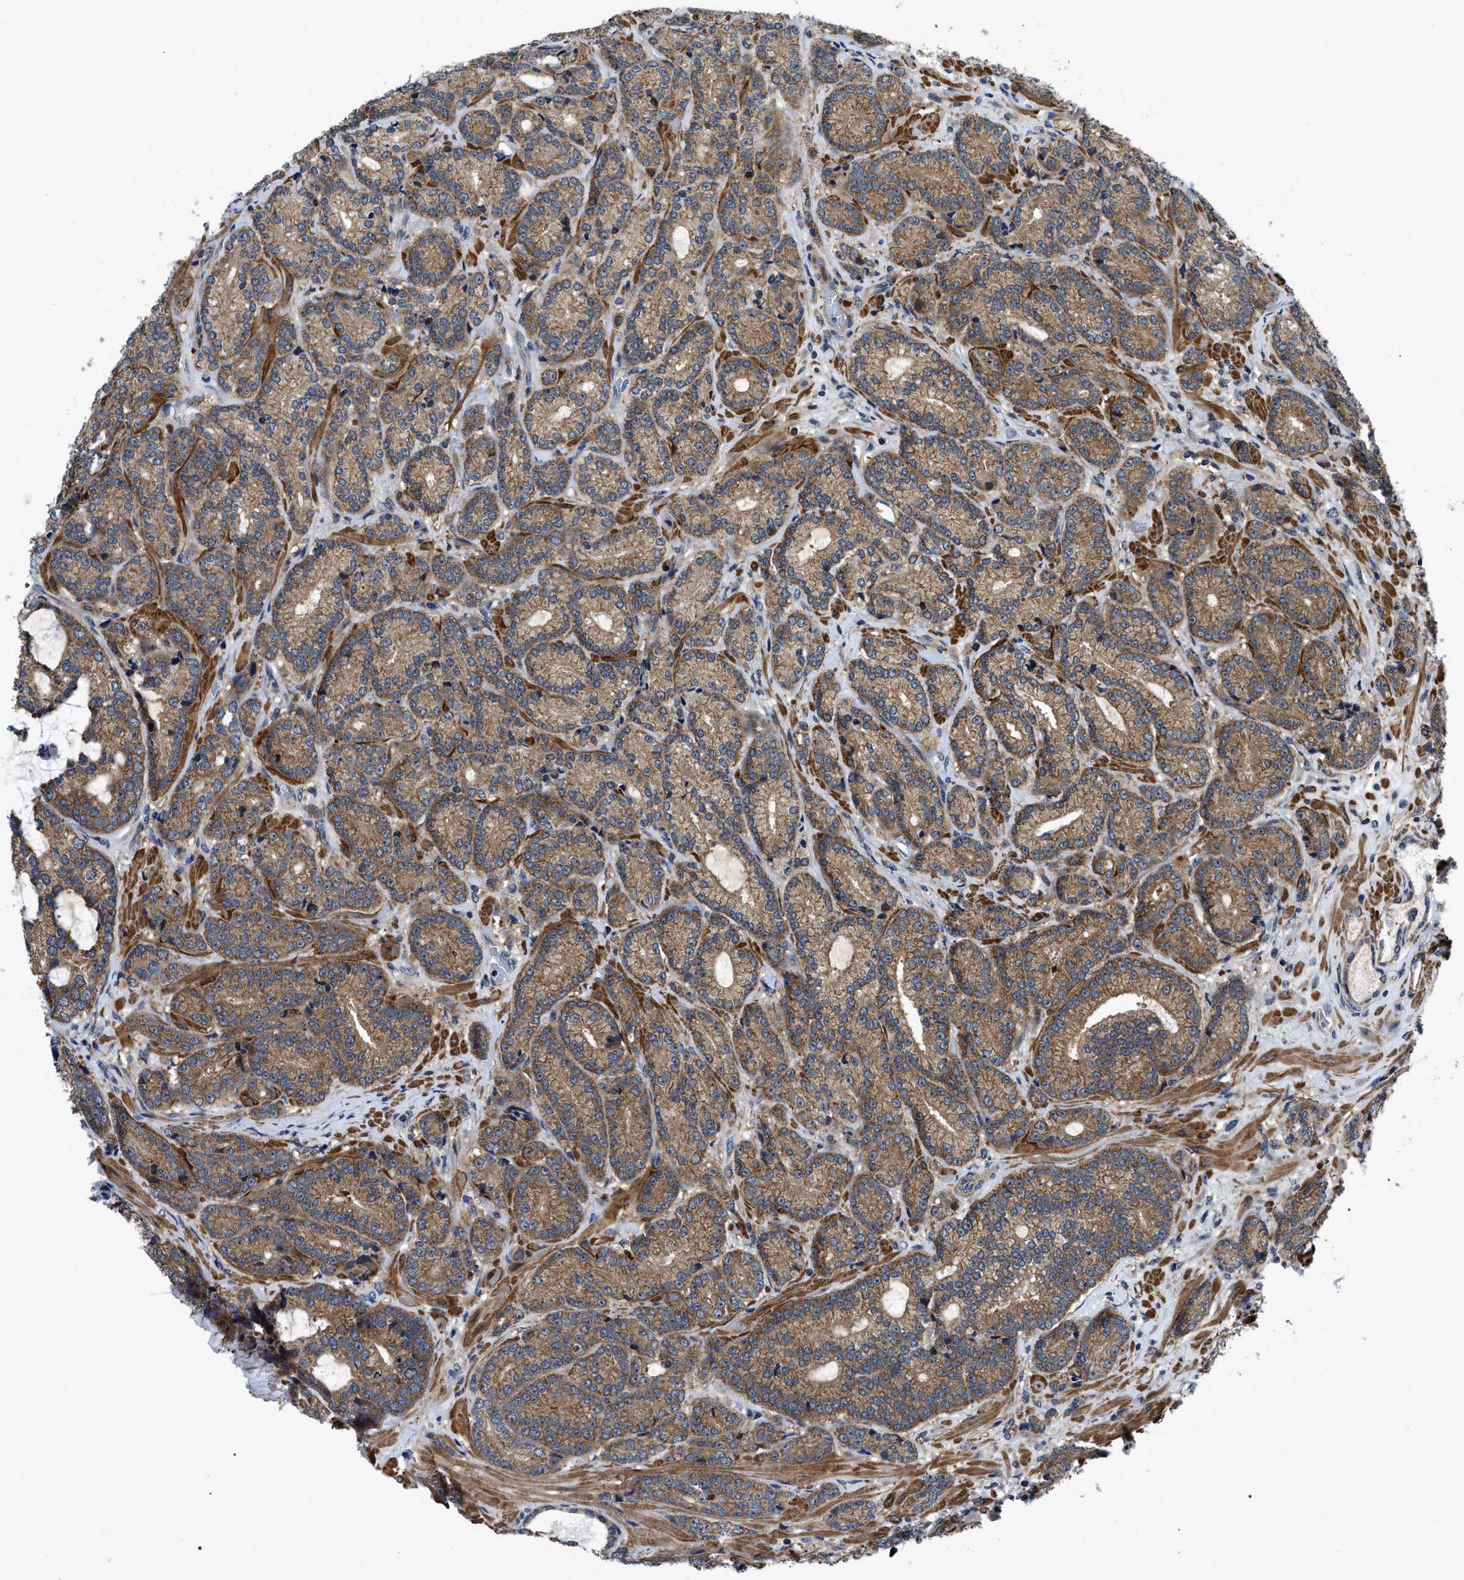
{"staining": {"intensity": "moderate", "quantity": ">75%", "location": "cytoplasmic/membranous"}, "tissue": "prostate cancer", "cell_type": "Tumor cells", "image_type": "cancer", "snomed": [{"axis": "morphology", "description": "Adenocarcinoma, High grade"}, {"axis": "topography", "description": "Prostate"}], "caption": "Protein staining reveals moderate cytoplasmic/membranous expression in approximately >75% of tumor cells in adenocarcinoma (high-grade) (prostate). (IHC, brightfield microscopy, high magnification).", "gene": "PPWD1", "patient": {"sex": "male", "age": 61}}